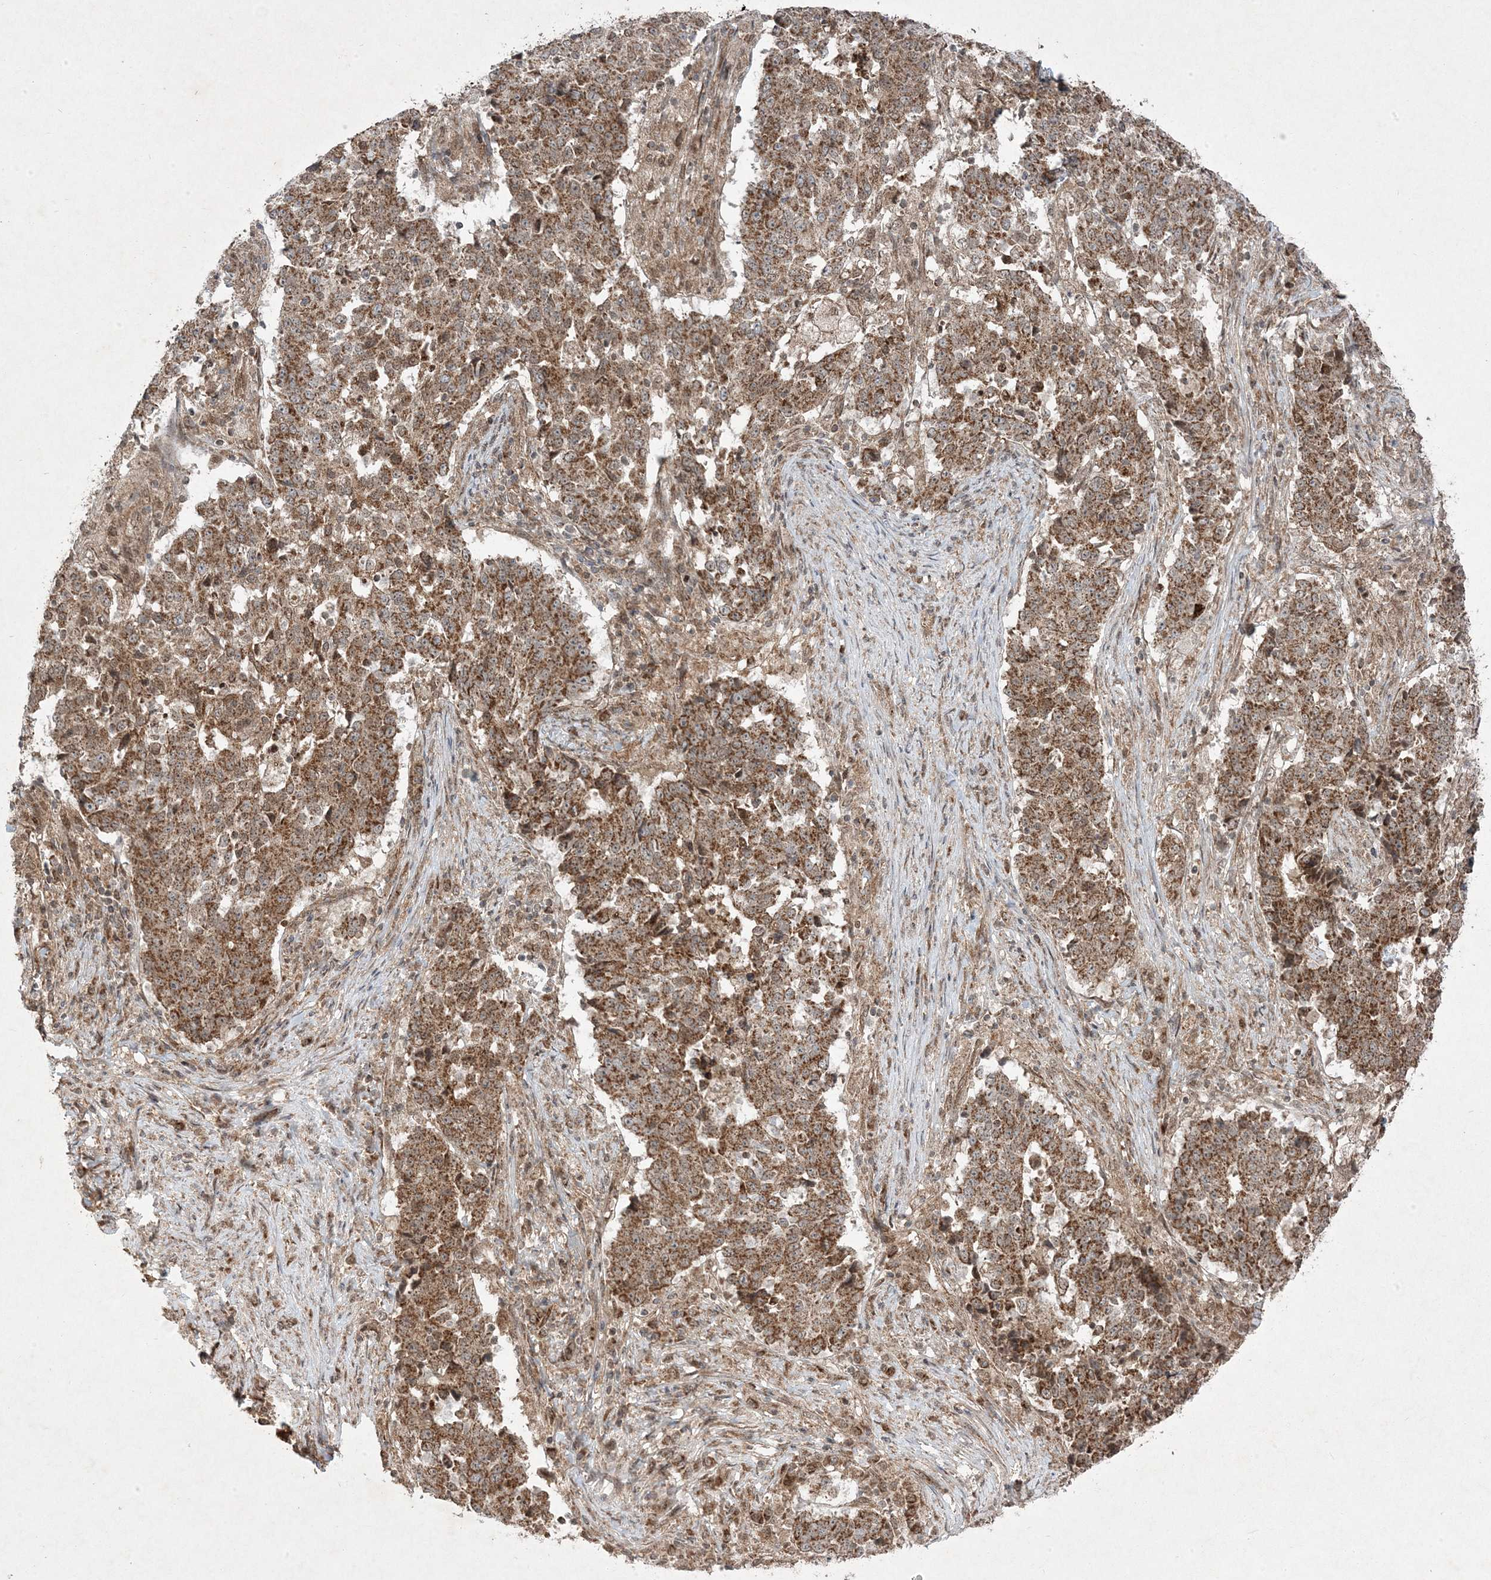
{"staining": {"intensity": "moderate", "quantity": ">75%", "location": "cytoplasmic/membranous"}, "tissue": "stomach cancer", "cell_type": "Tumor cells", "image_type": "cancer", "snomed": [{"axis": "morphology", "description": "Adenocarcinoma, NOS"}, {"axis": "topography", "description": "Stomach"}], "caption": "IHC staining of adenocarcinoma (stomach), which reveals medium levels of moderate cytoplasmic/membranous positivity in about >75% of tumor cells indicating moderate cytoplasmic/membranous protein expression. The staining was performed using DAB (brown) for protein detection and nuclei were counterstained in hematoxylin (blue).", "gene": "PLEKHM2", "patient": {"sex": "male", "age": 59}}